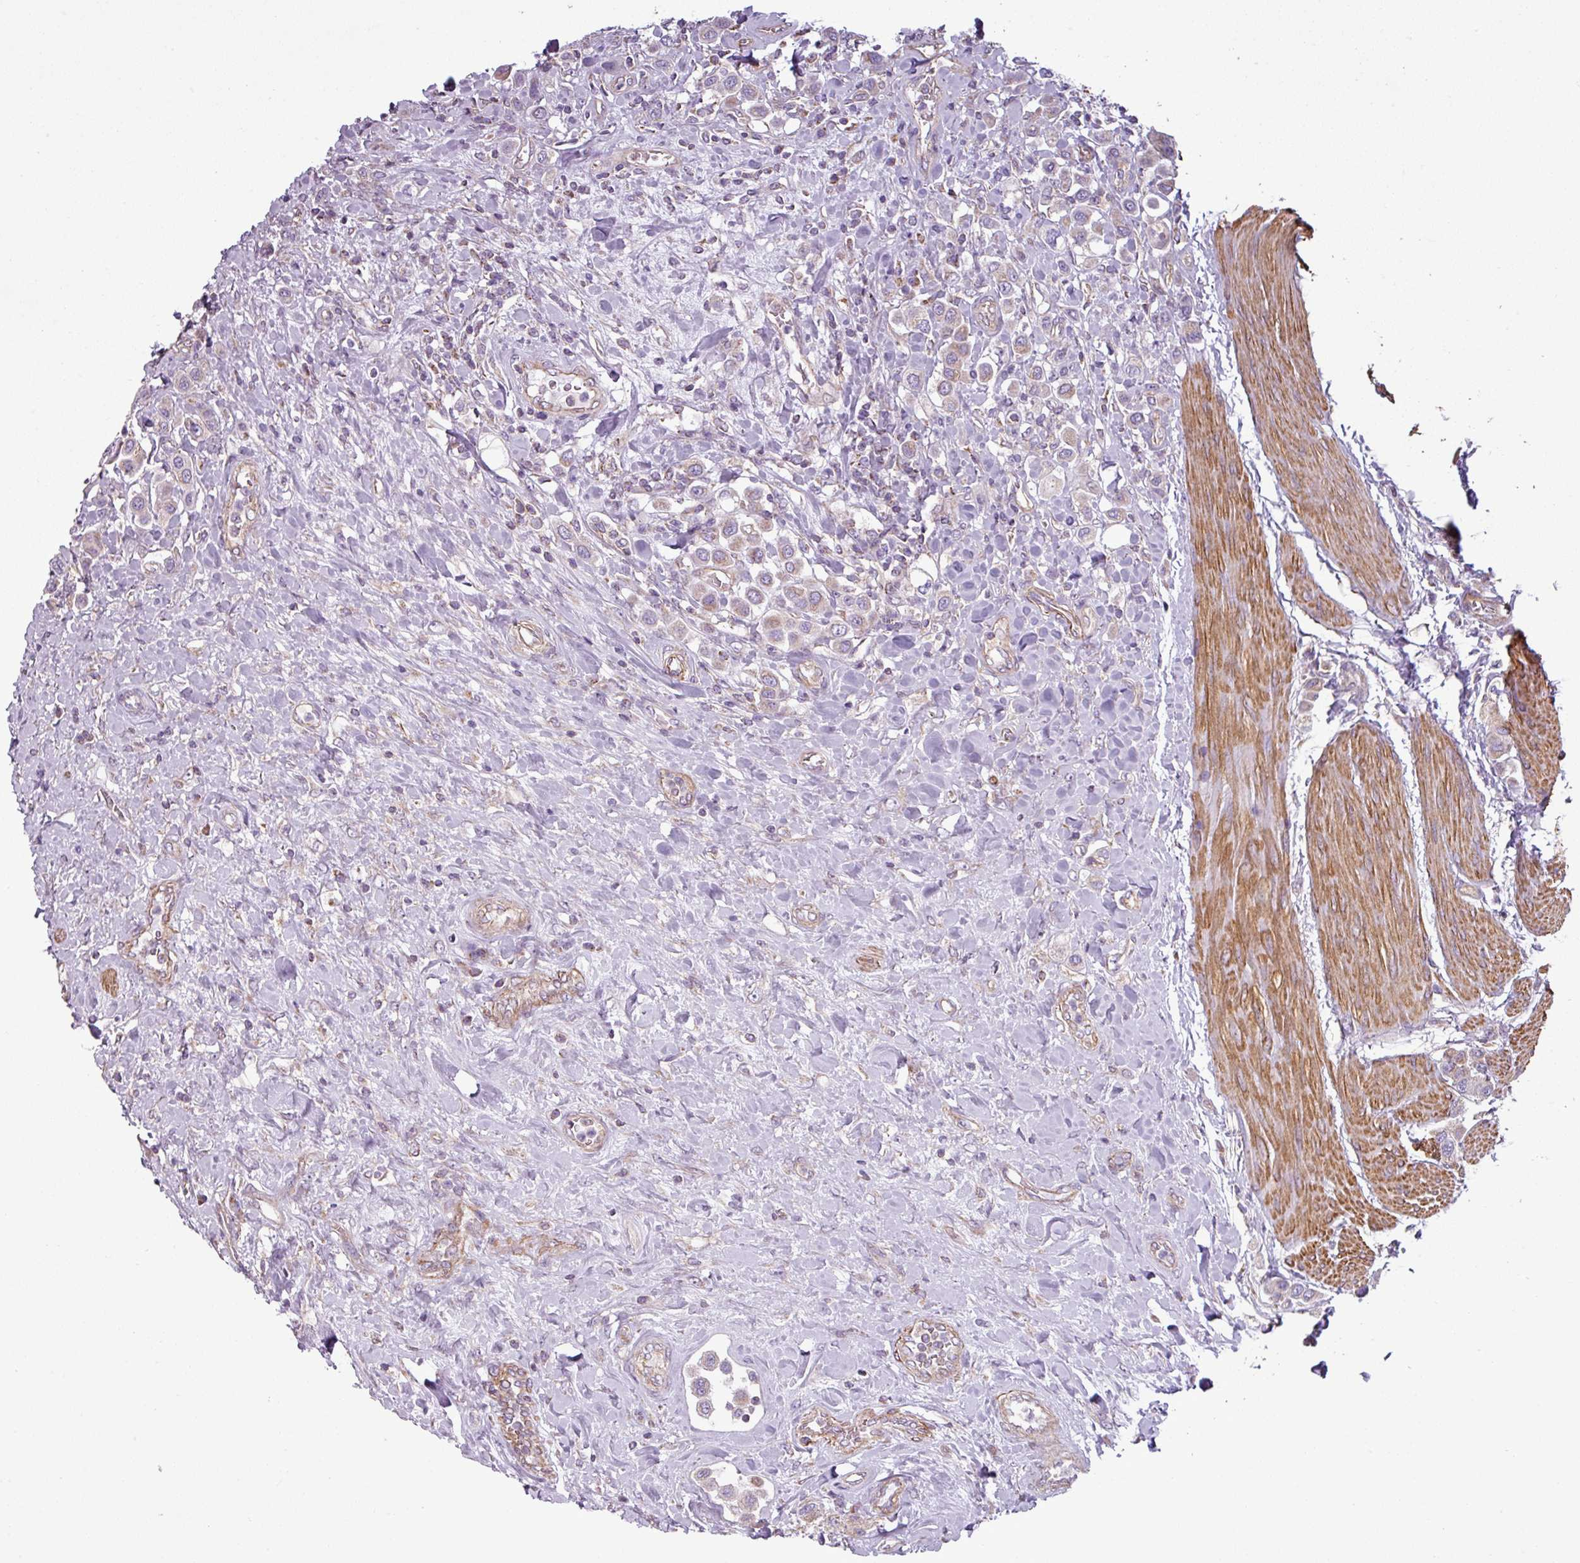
{"staining": {"intensity": "weak", "quantity": "<25%", "location": "cytoplasmic/membranous"}, "tissue": "urothelial cancer", "cell_type": "Tumor cells", "image_type": "cancer", "snomed": [{"axis": "morphology", "description": "Urothelial carcinoma, High grade"}, {"axis": "topography", "description": "Urinary bladder"}], "caption": "Tumor cells show no significant staining in high-grade urothelial carcinoma.", "gene": "BTN2A2", "patient": {"sex": "male", "age": 50}}